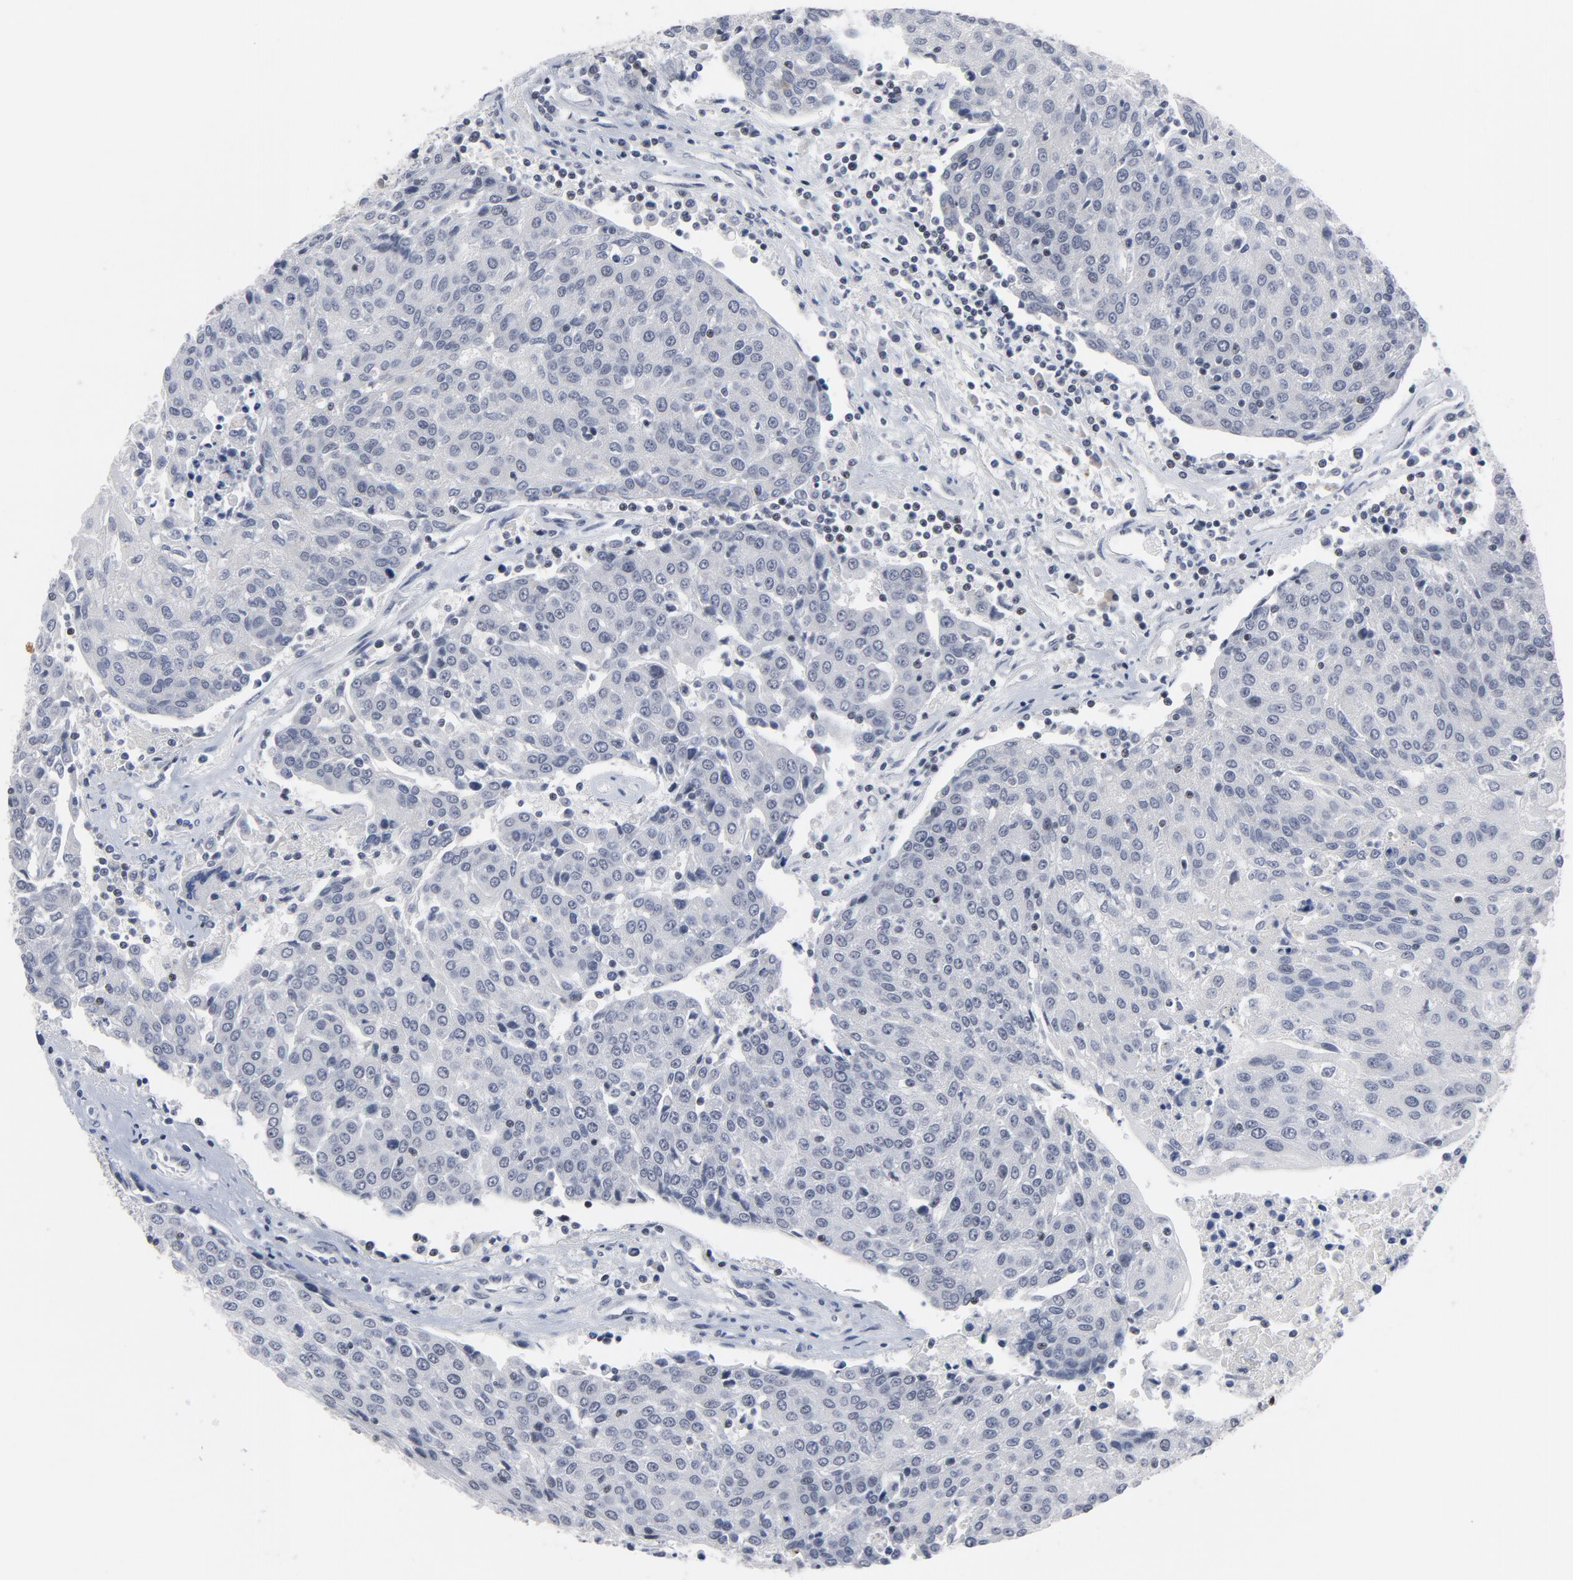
{"staining": {"intensity": "negative", "quantity": "none", "location": "none"}, "tissue": "urothelial cancer", "cell_type": "Tumor cells", "image_type": "cancer", "snomed": [{"axis": "morphology", "description": "Urothelial carcinoma, High grade"}, {"axis": "topography", "description": "Urinary bladder"}], "caption": "A high-resolution image shows immunohistochemistry staining of urothelial carcinoma (high-grade), which shows no significant staining in tumor cells.", "gene": "GABPA", "patient": {"sex": "female", "age": 85}}